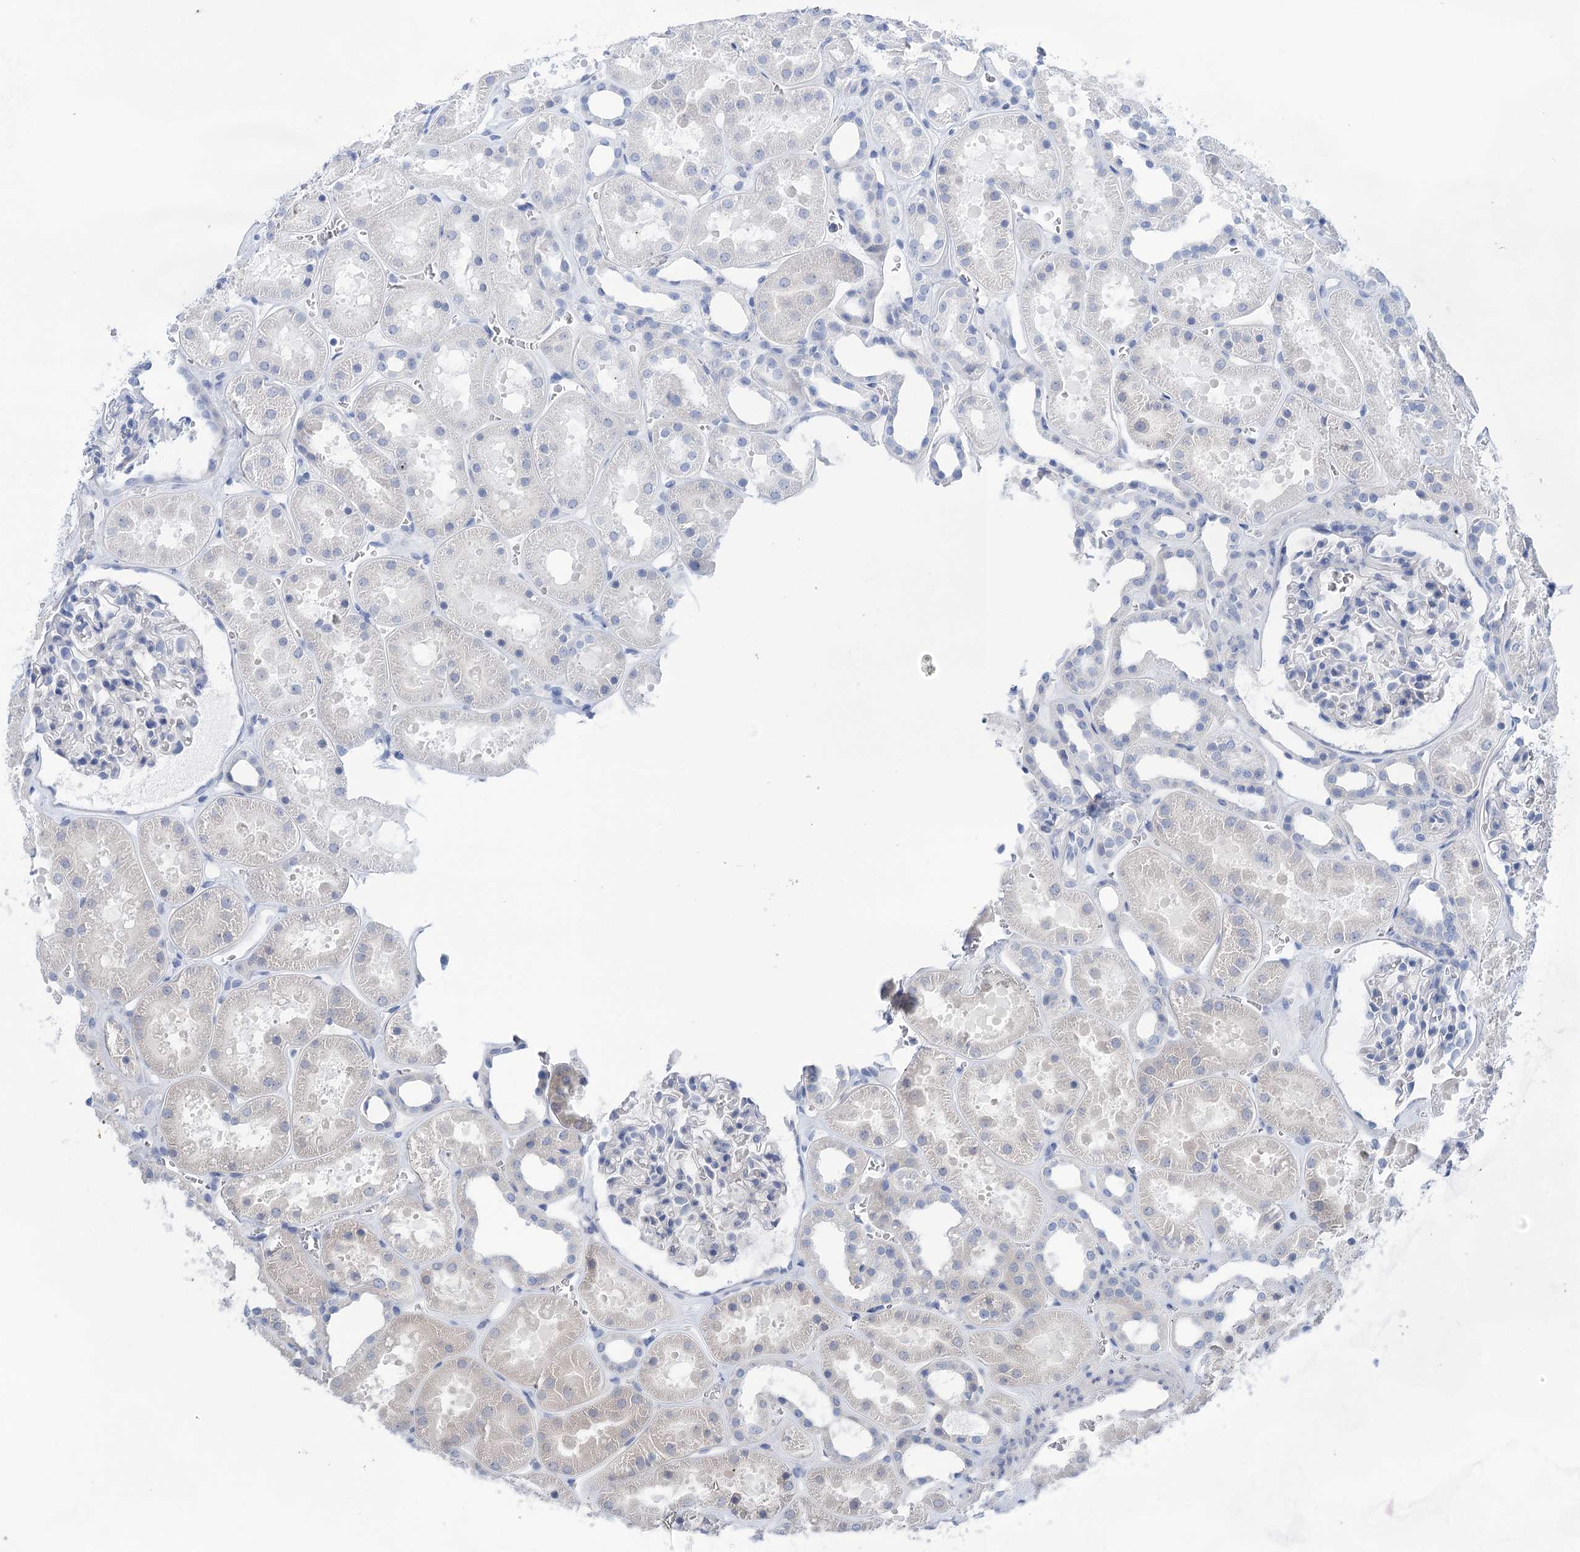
{"staining": {"intensity": "negative", "quantity": "none", "location": "none"}, "tissue": "kidney", "cell_type": "Cells in glomeruli", "image_type": "normal", "snomed": [{"axis": "morphology", "description": "Normal tissue, NOS"}, {"axis": "topography", "description": "Kidney"}], "caption": "The IHC photomicrograph has no significant positivity in cells in glomeruli of kidney.", "gene": "LALBA", "patient": {"sex": "female", "age": 41}}